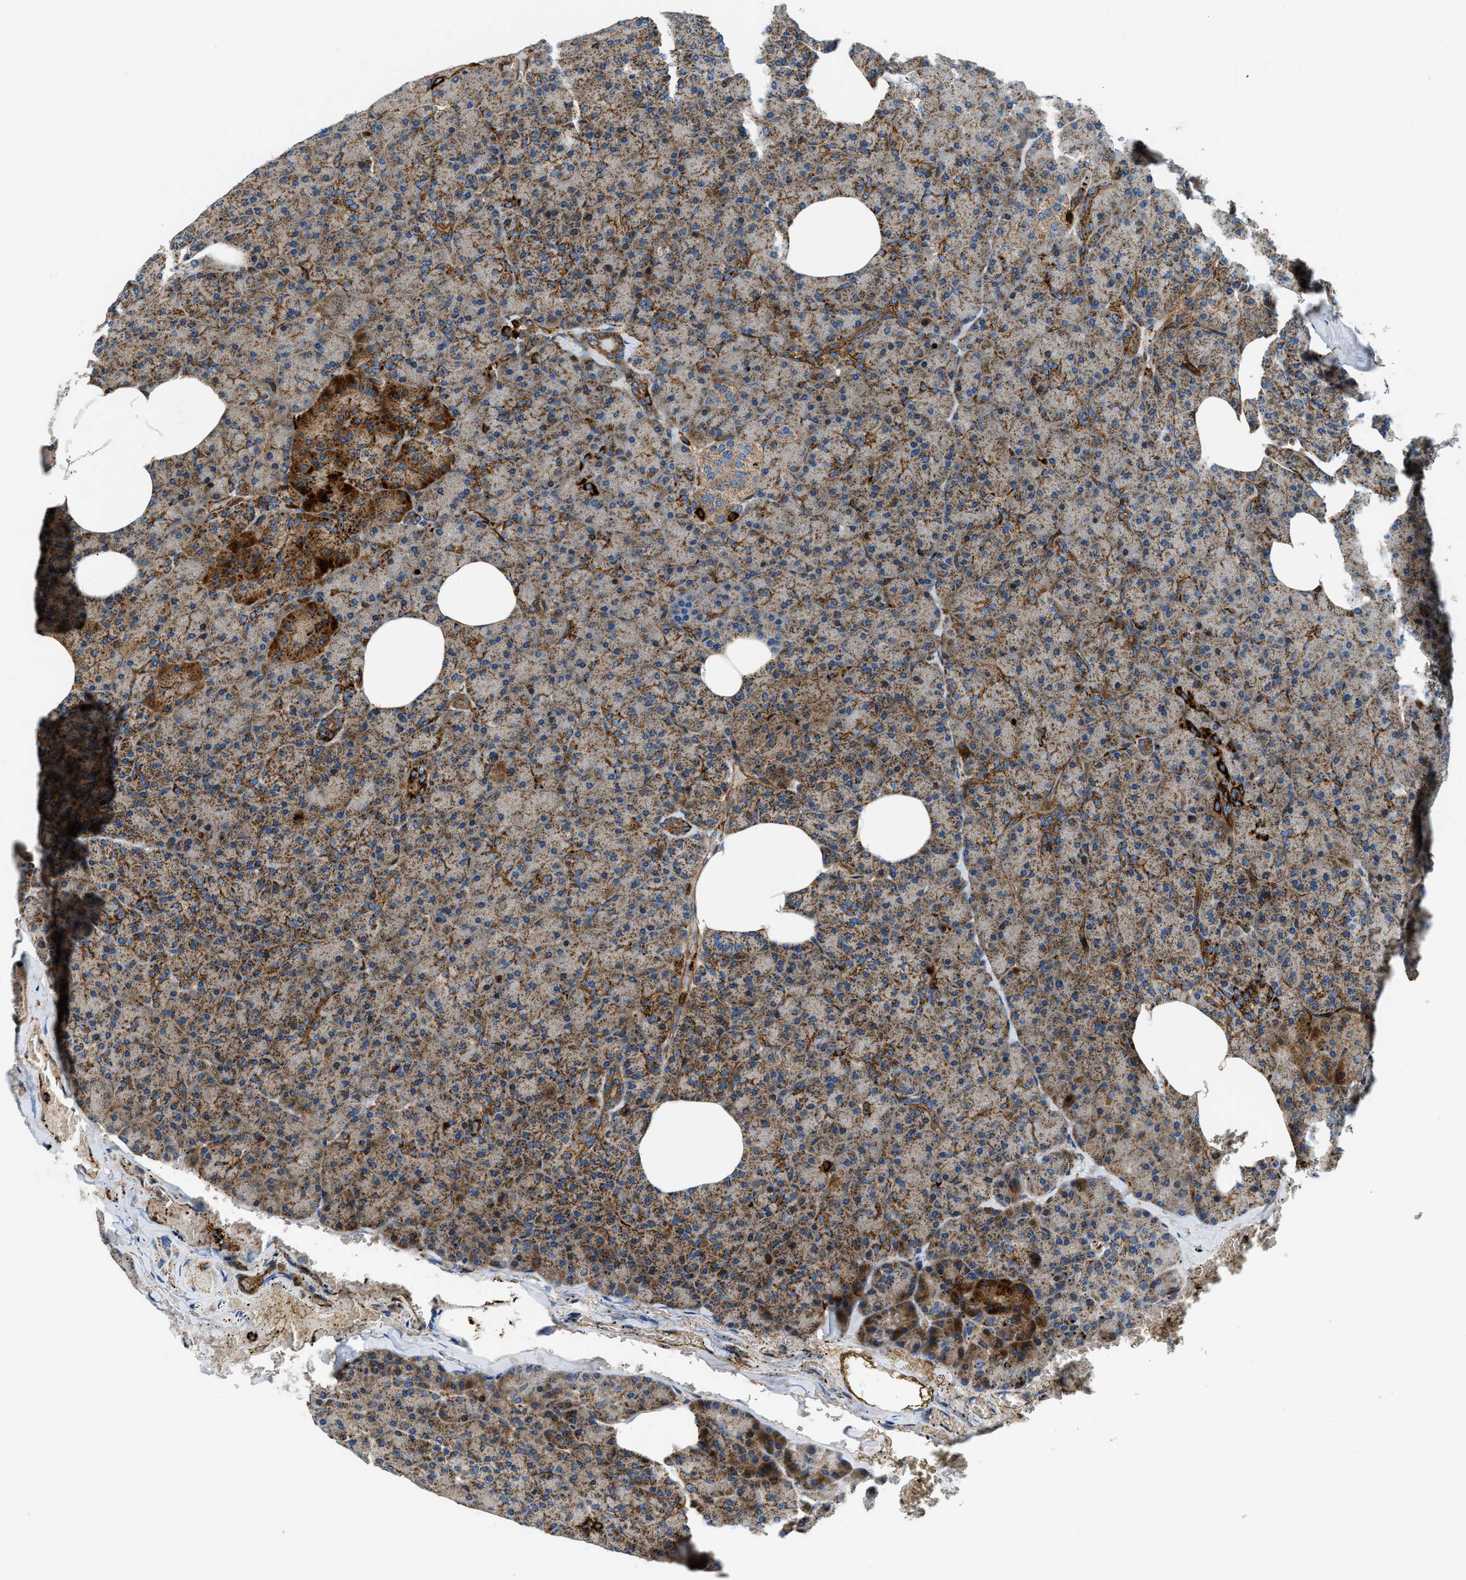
{"staining": {"intensity": "strong", "quantity": "25%-75%", "location": "cytoplasmic/membranous"}, "tissue": "pancreas", "cell_type": "Exocrine glandular cells", "image_type": "normal", "snomed": [{"axis": "morphology", "description": "Normal tissue, NOS"}, {"axis": "topography", "description": "Pancreas"}], "caption": "Strong cytoplasmic/membranous staining is identified in about 25%-75% of exocrine glandular cells in benign pancreas.", "gene": "DHODH", "patient": {"sex": "female", "age": 35}}